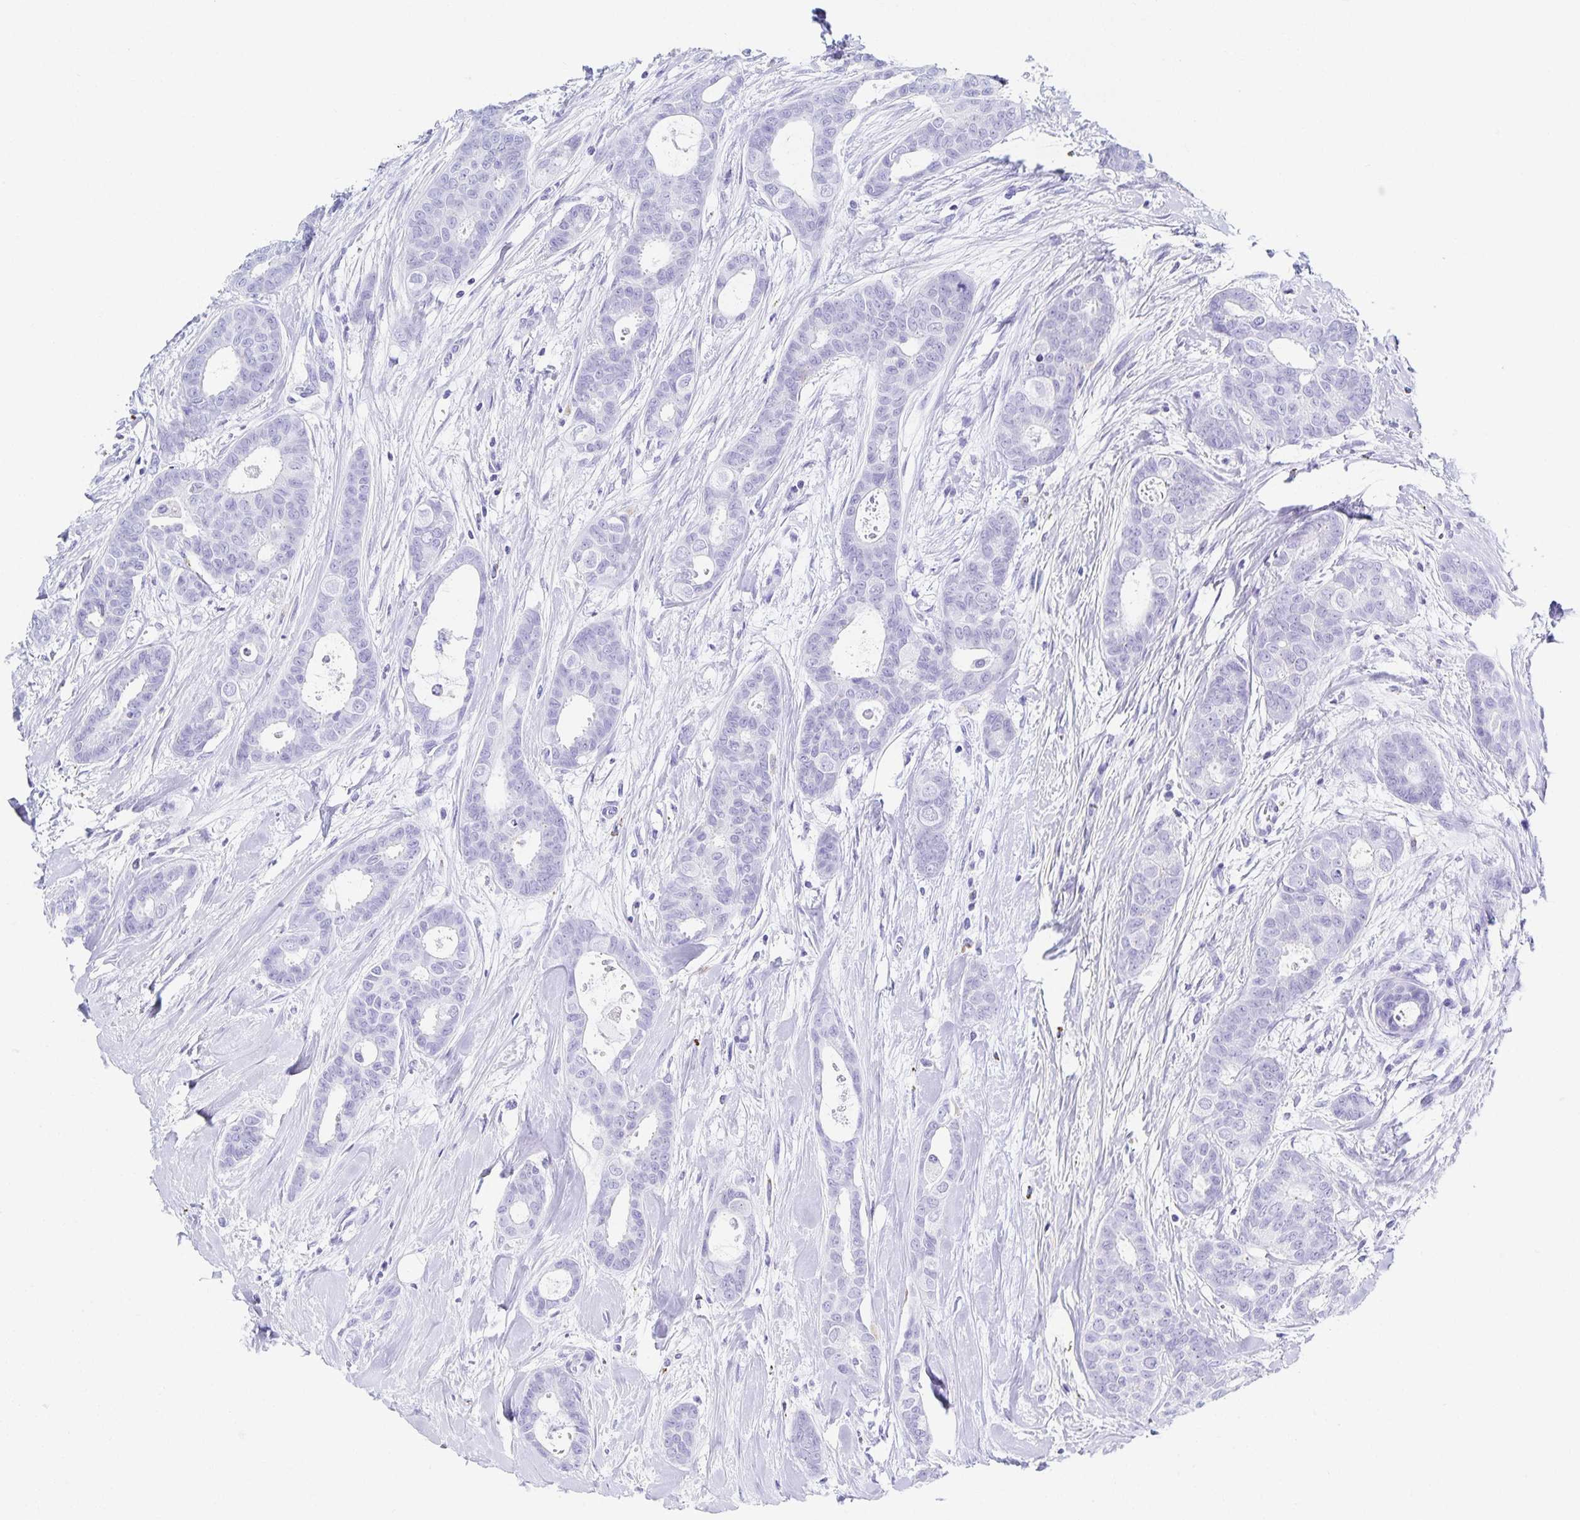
{"staining": {"intensity": "negative", "quantity": "none", "location": "none"}, "tissue": "breast cancer", "cell_type": "Tumor cells", "image_type": "cancer", "snomed": [{"axis": "morphology", "description": "Duct carcinoma"}, {"axis": "topography", "description": "Breast"}], "caption": "High magnification brightfield microscopy of breast intraductal carcinoma stained with DAB (3,3'-diaminobenzidine) (brown) and counterstained with hematoxylin (blue): tumor cells show no significant positivity.", "gene": "SNTN", "patient": {"sex": "female", "age": 45}}